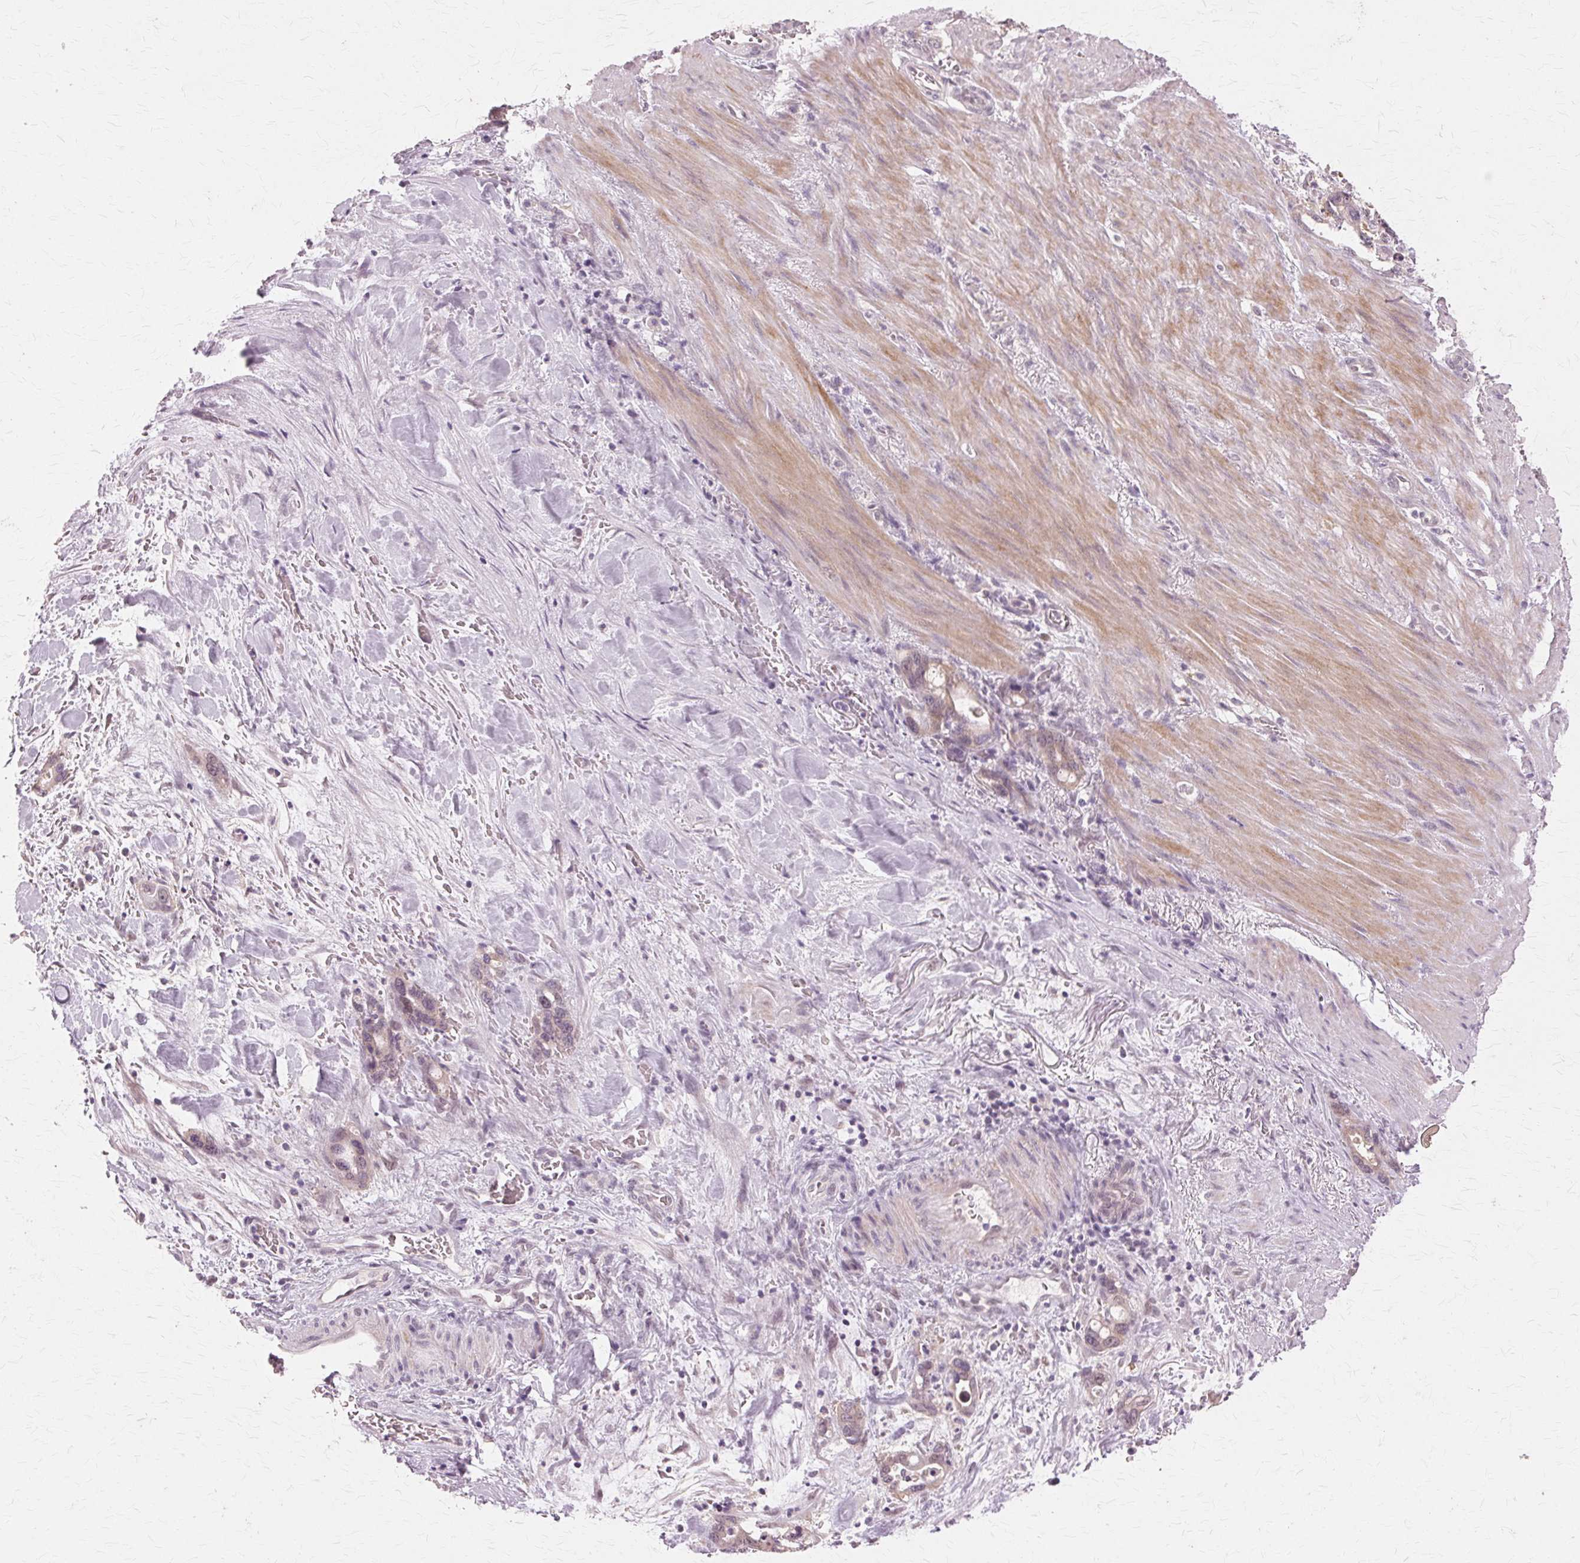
{"staining": {"intensity": "weak", "quantity": "25%-75%", "location": "nuclear"}, "tissue": "stomach cancer", "cell_type": "Tumor cells", "image_type": "cancer", "snomed": [{"axis": "morphology", "description": "Normal tissue, NOS"}, {"axis": "morphology", "description": "Adenocarcinoma, NOS"}, {"axis": "topography", "description": "Esophagus"}, {"axis": "topography", "description": "Stomach, upper"}], "caption": "IHC micrograph of human stomach adenocarcinoma stained for a protein (brown), which reveals low levels of weak nuclear staining in approximately 25%-75% of tumor cells.", "gene": "PRMT5", "patient": {"sex": "male", "age": 74}}